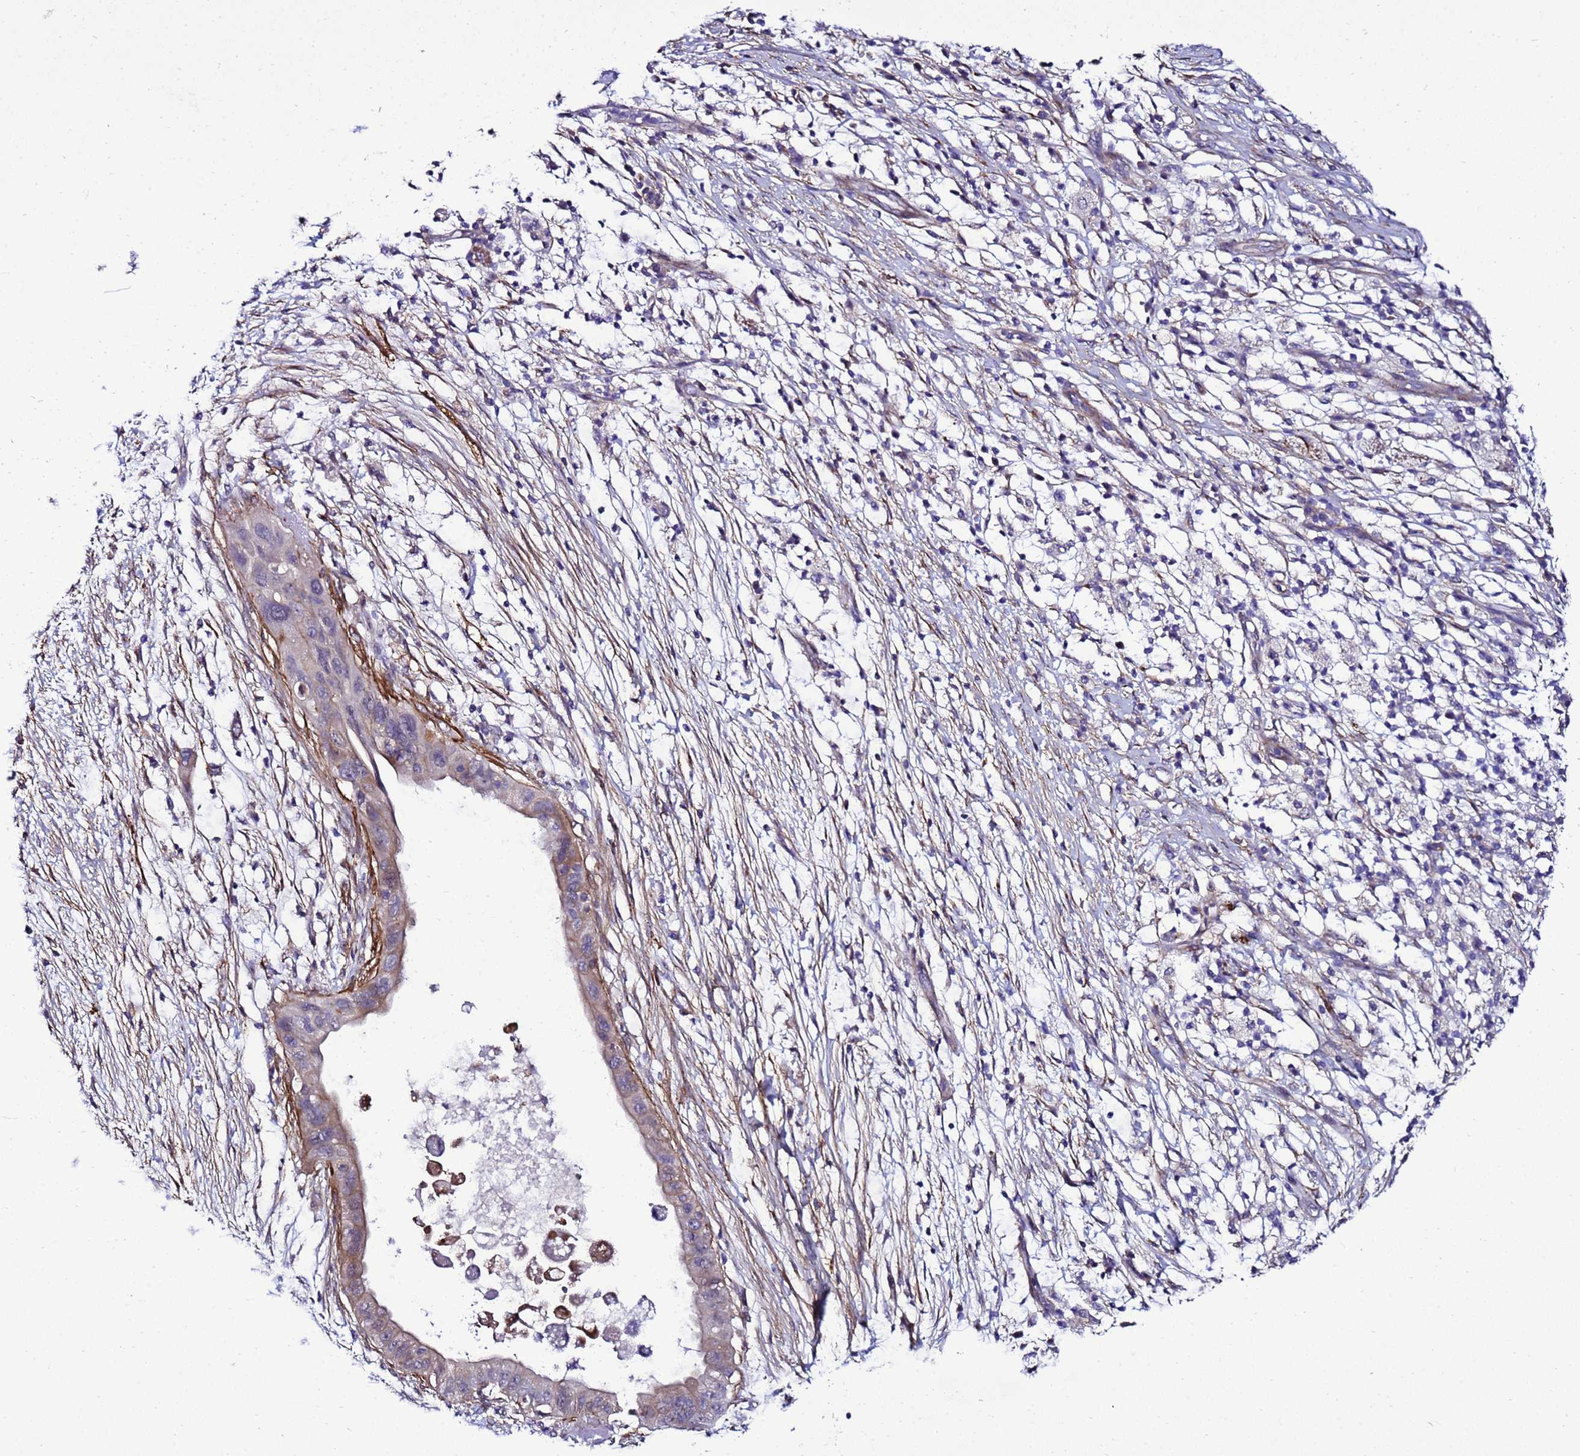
{"staining": {"intensity": "weak", "quantity": "<25%", "location": "cytoplasmic/membranous"}, "tissue": "pancreatic cancer", "cell_type": "Tumor cells", "image_type": "cancer", "snomed": [{"axis": "morphology", "description": "Adenocarcinoma, NOS"}, {"axis": "topography", "description": "Pancreas"}], "caption": "The immunohistochemistry photomicrograph has no significant positivity in tumor cells of adenocarcinoma (pancreatic) tissue.", "gene": "GZF1", "patient": {"sex": "male", "age": 68}}